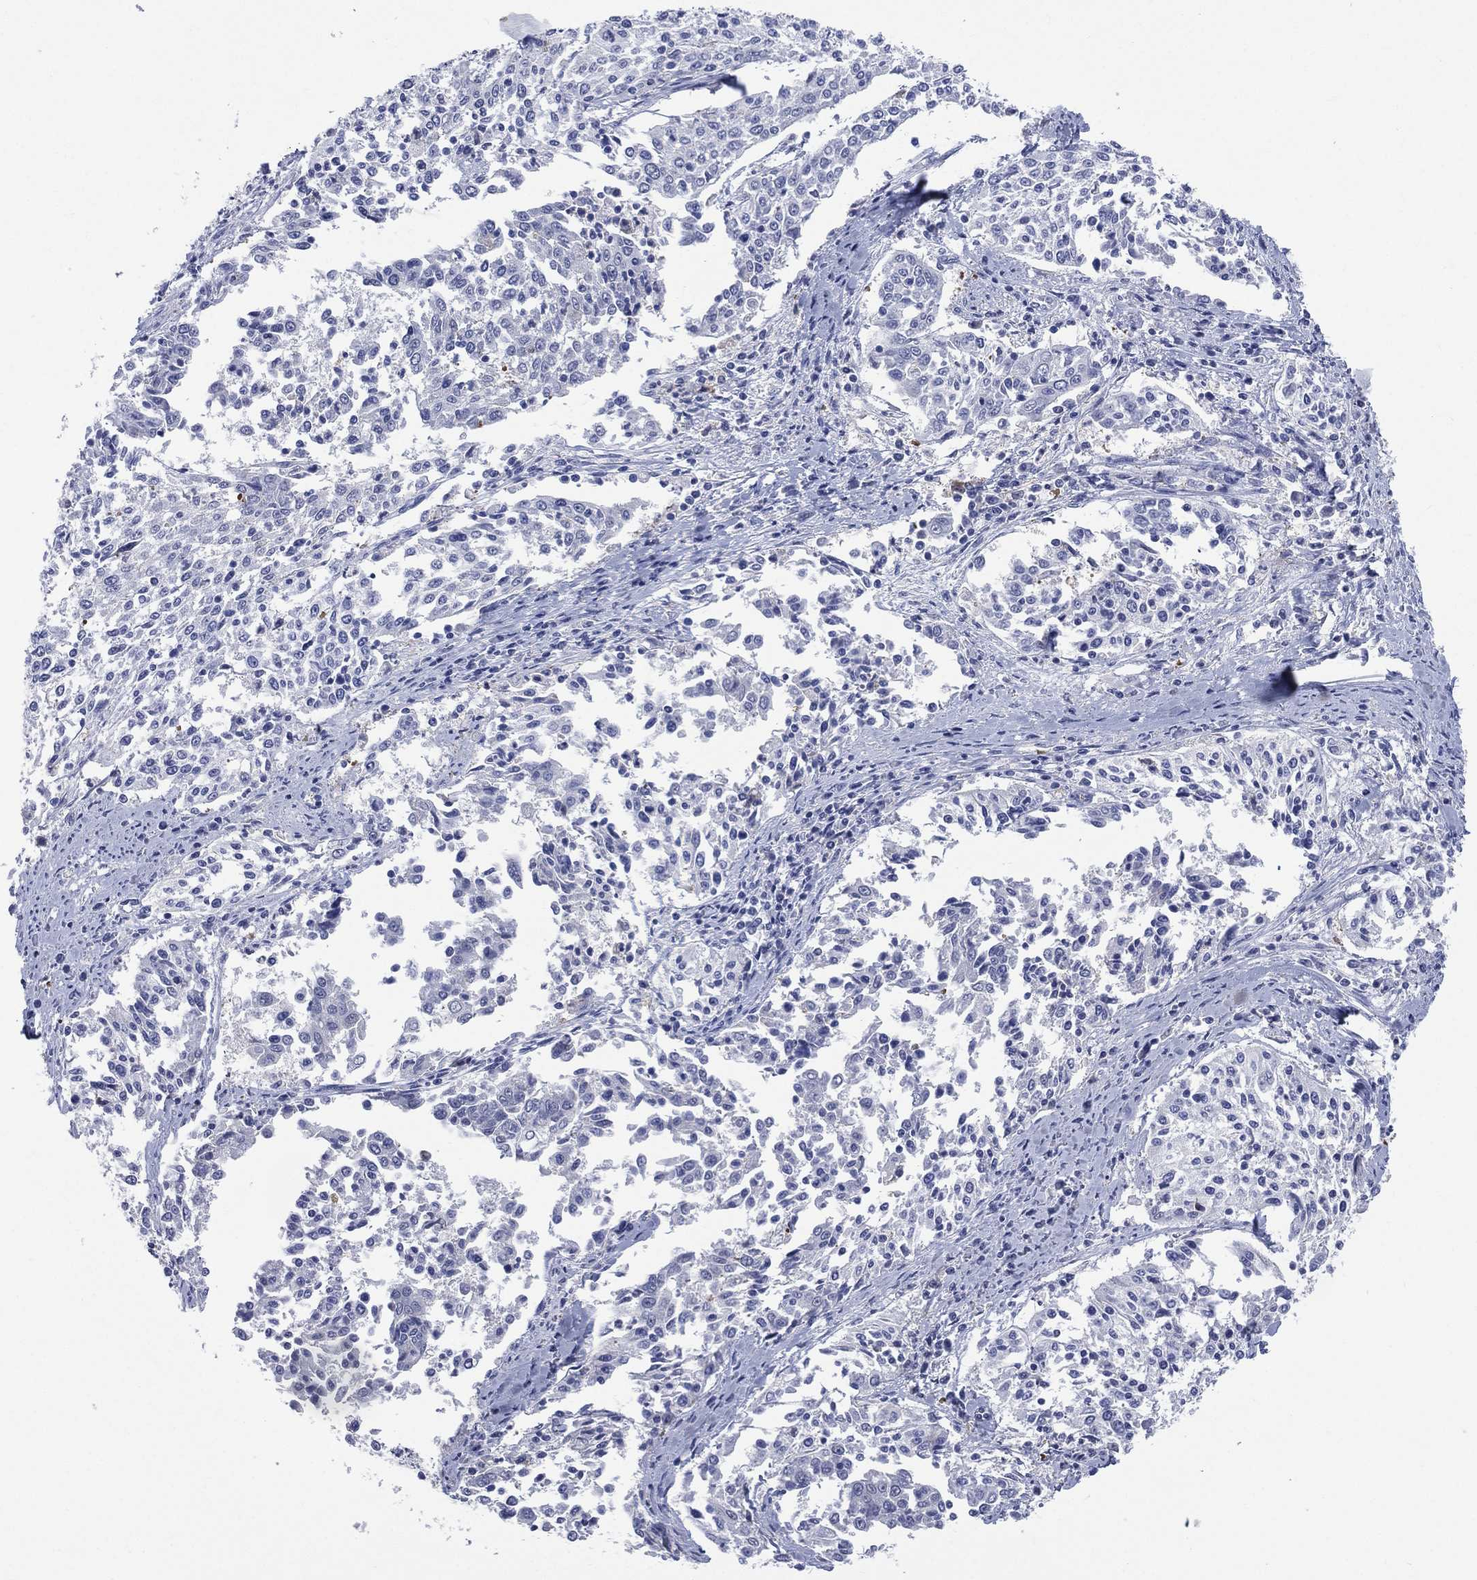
{"staining": {"intensity": "negative", "quantity": "none", "location": "none"}, "tissue": "cervical cancer", "cell_type": "Tumor cells", "image_type": "cancer", "snomed": [{"axis": "morphology", "description": "Squamous cell carcinoma, NOS"}, {"axis": "topography", "description": "Cervix"}], "caption": "There is no significant positivity in tumor cells of squamous cell carcinoma (cervical).", "gene": "AKAP3", "patient": {"sex": "female", "age": 41}}